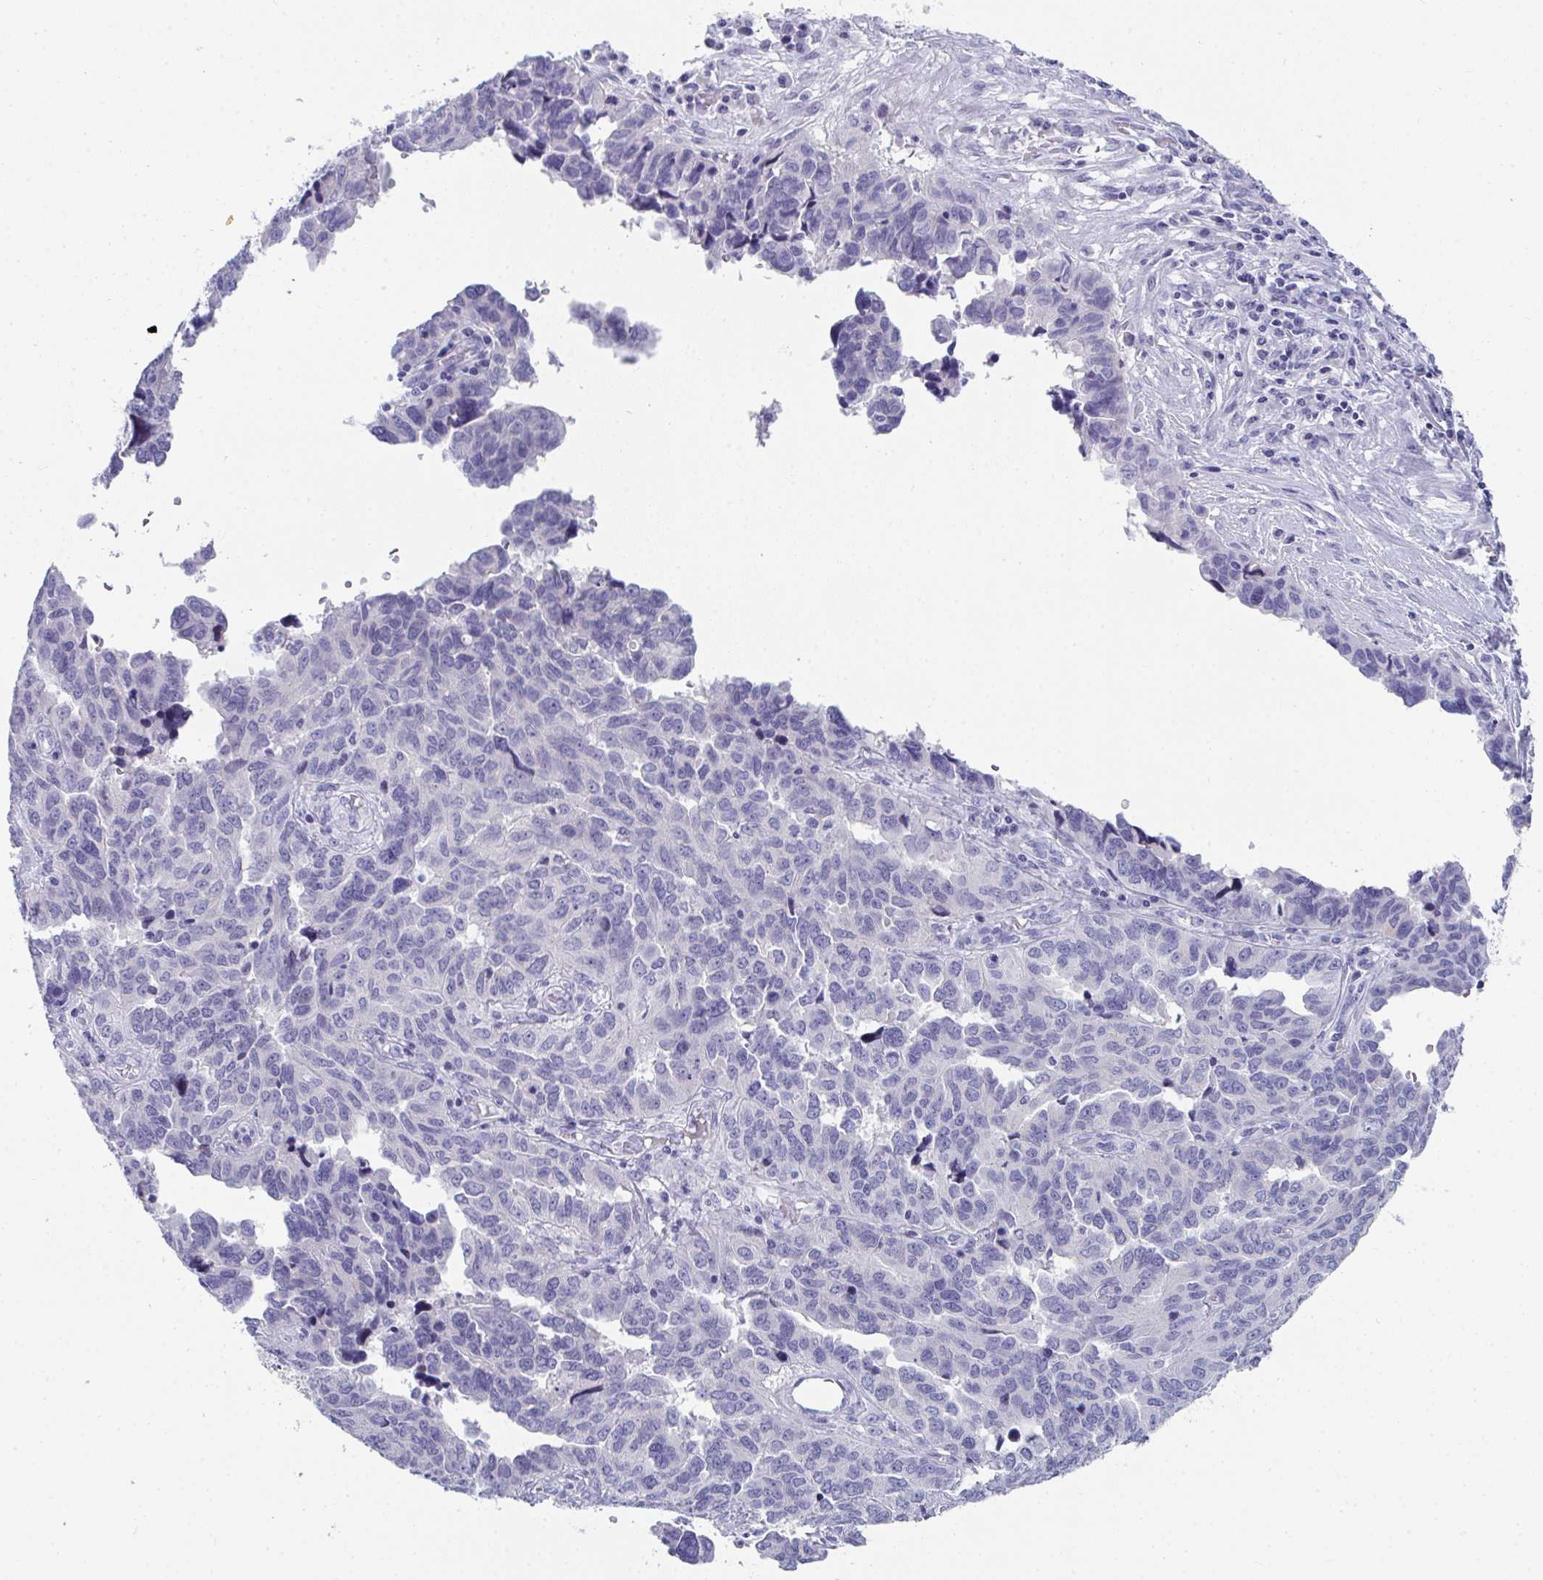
{"staining": {"intensity": "negative", "quantity": "none", "location": "none"}, "tissue": "ovarian cancer", "cell_type": "Tumor cells", "image_type": "cancer", "snomed": [{"axis": "morphology", "description": "Cystadenocarcinoma, serous, NOS"}, {"axis": "topography", "description": "Ovary"}], "caption": "The photomicrograph demonstrates no significant staining in tumor cells of ovarian cancer.", "gene": "TTC30B", "patient": {"sex": "female", "age": 64}}